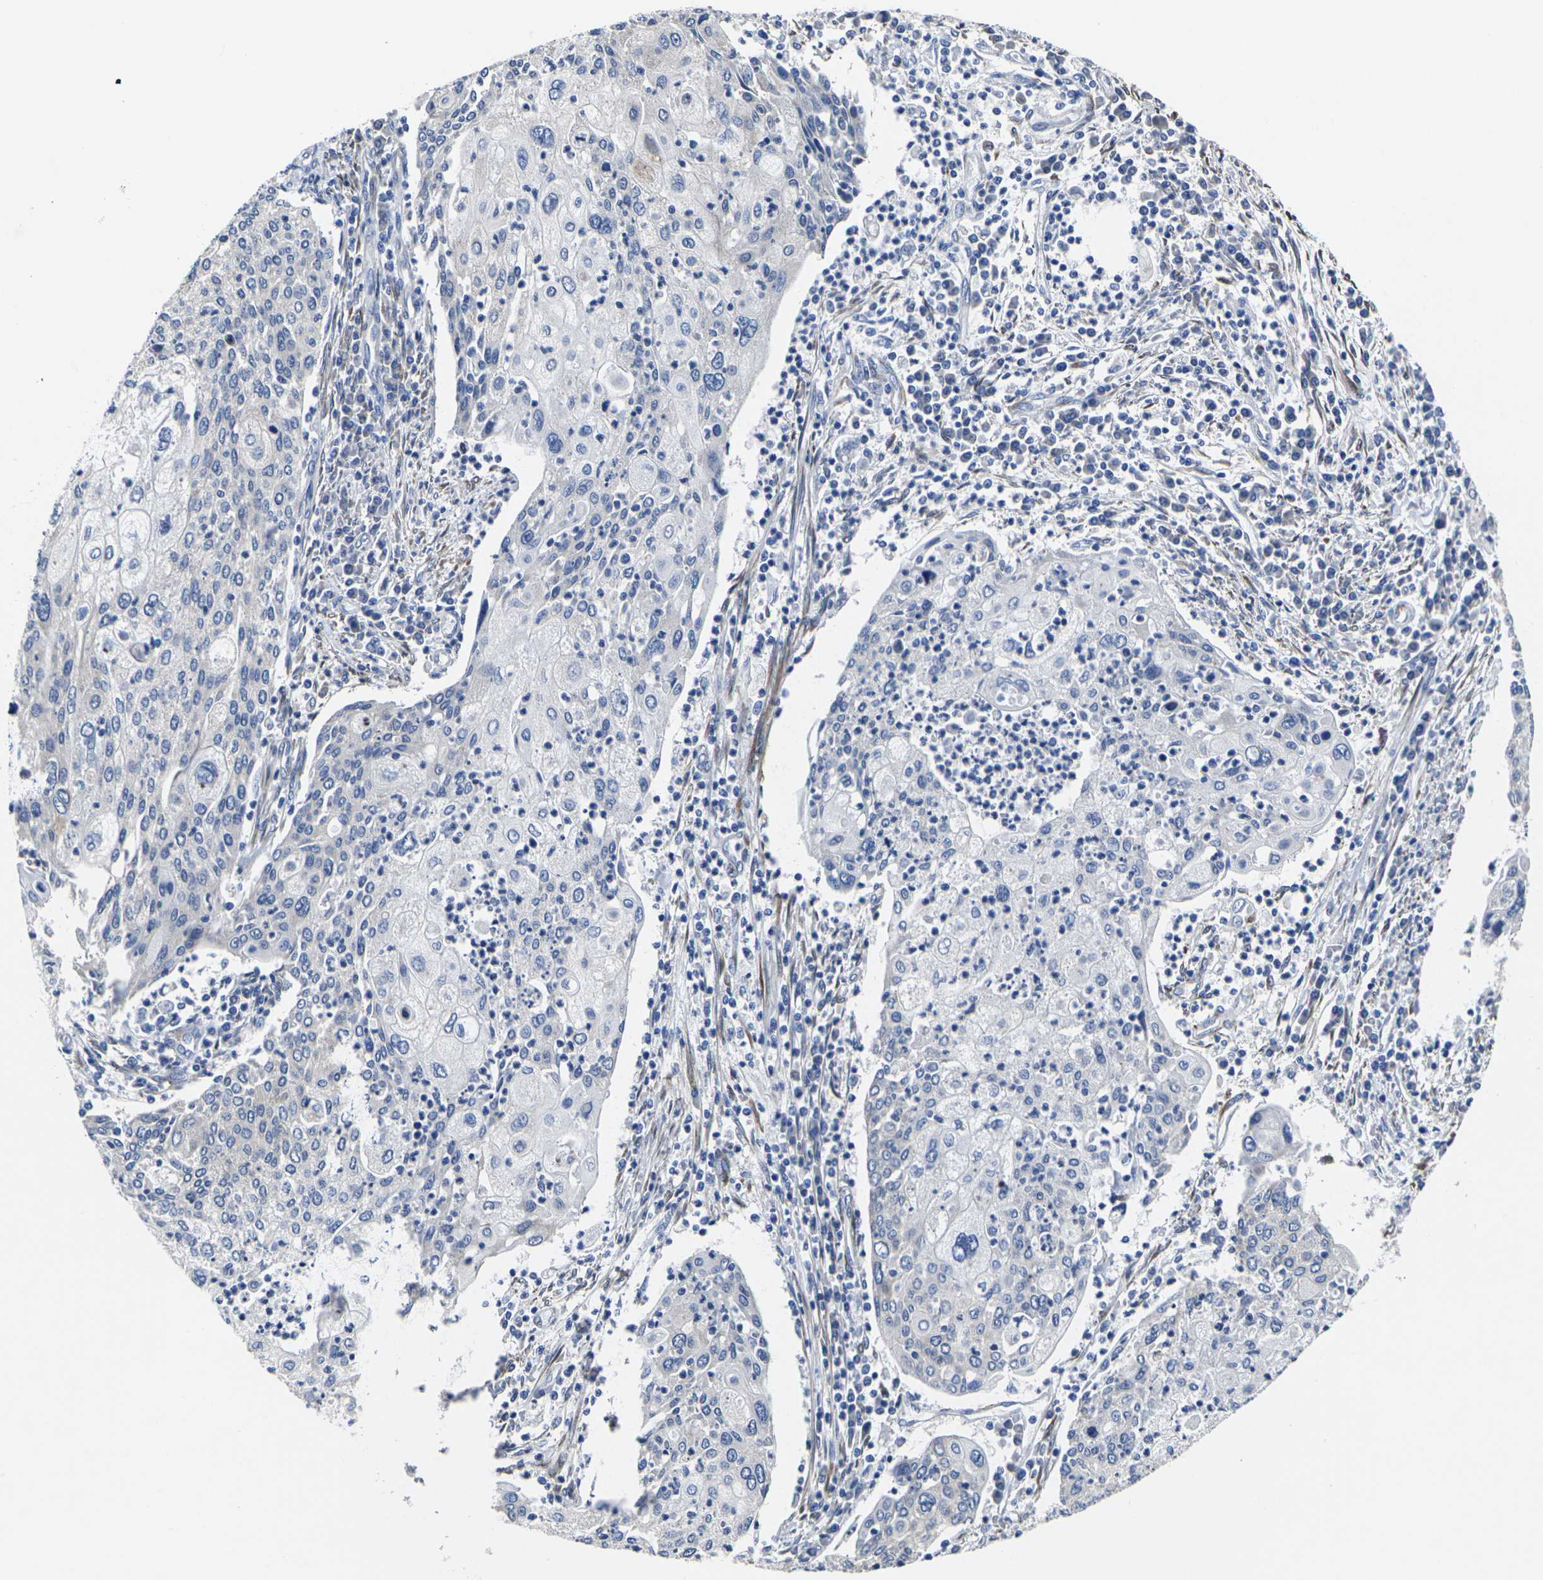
{"staining": {"intensity": "negative", "quantity": "none", "location": "none"}, "tissue": "cervical cancer", "cell_type": "Tumor cells", "image_type": "cancer", "snomed": [{"axis": "morphology", "description": "Squamous cell carcinoma, NOS"}, {"axis": "topography", "description": "Cervix"}], "caption": "Immunohistochemistry of human cervical cancer exhibits no positivity in tumor cells. Brightfield microscopy of IHC stained with DAB (brown) and hematoxylin (blue), captured at high magnification.", "gene": "CYP2C8", "patient": {"sex": "female", "age": 40}}